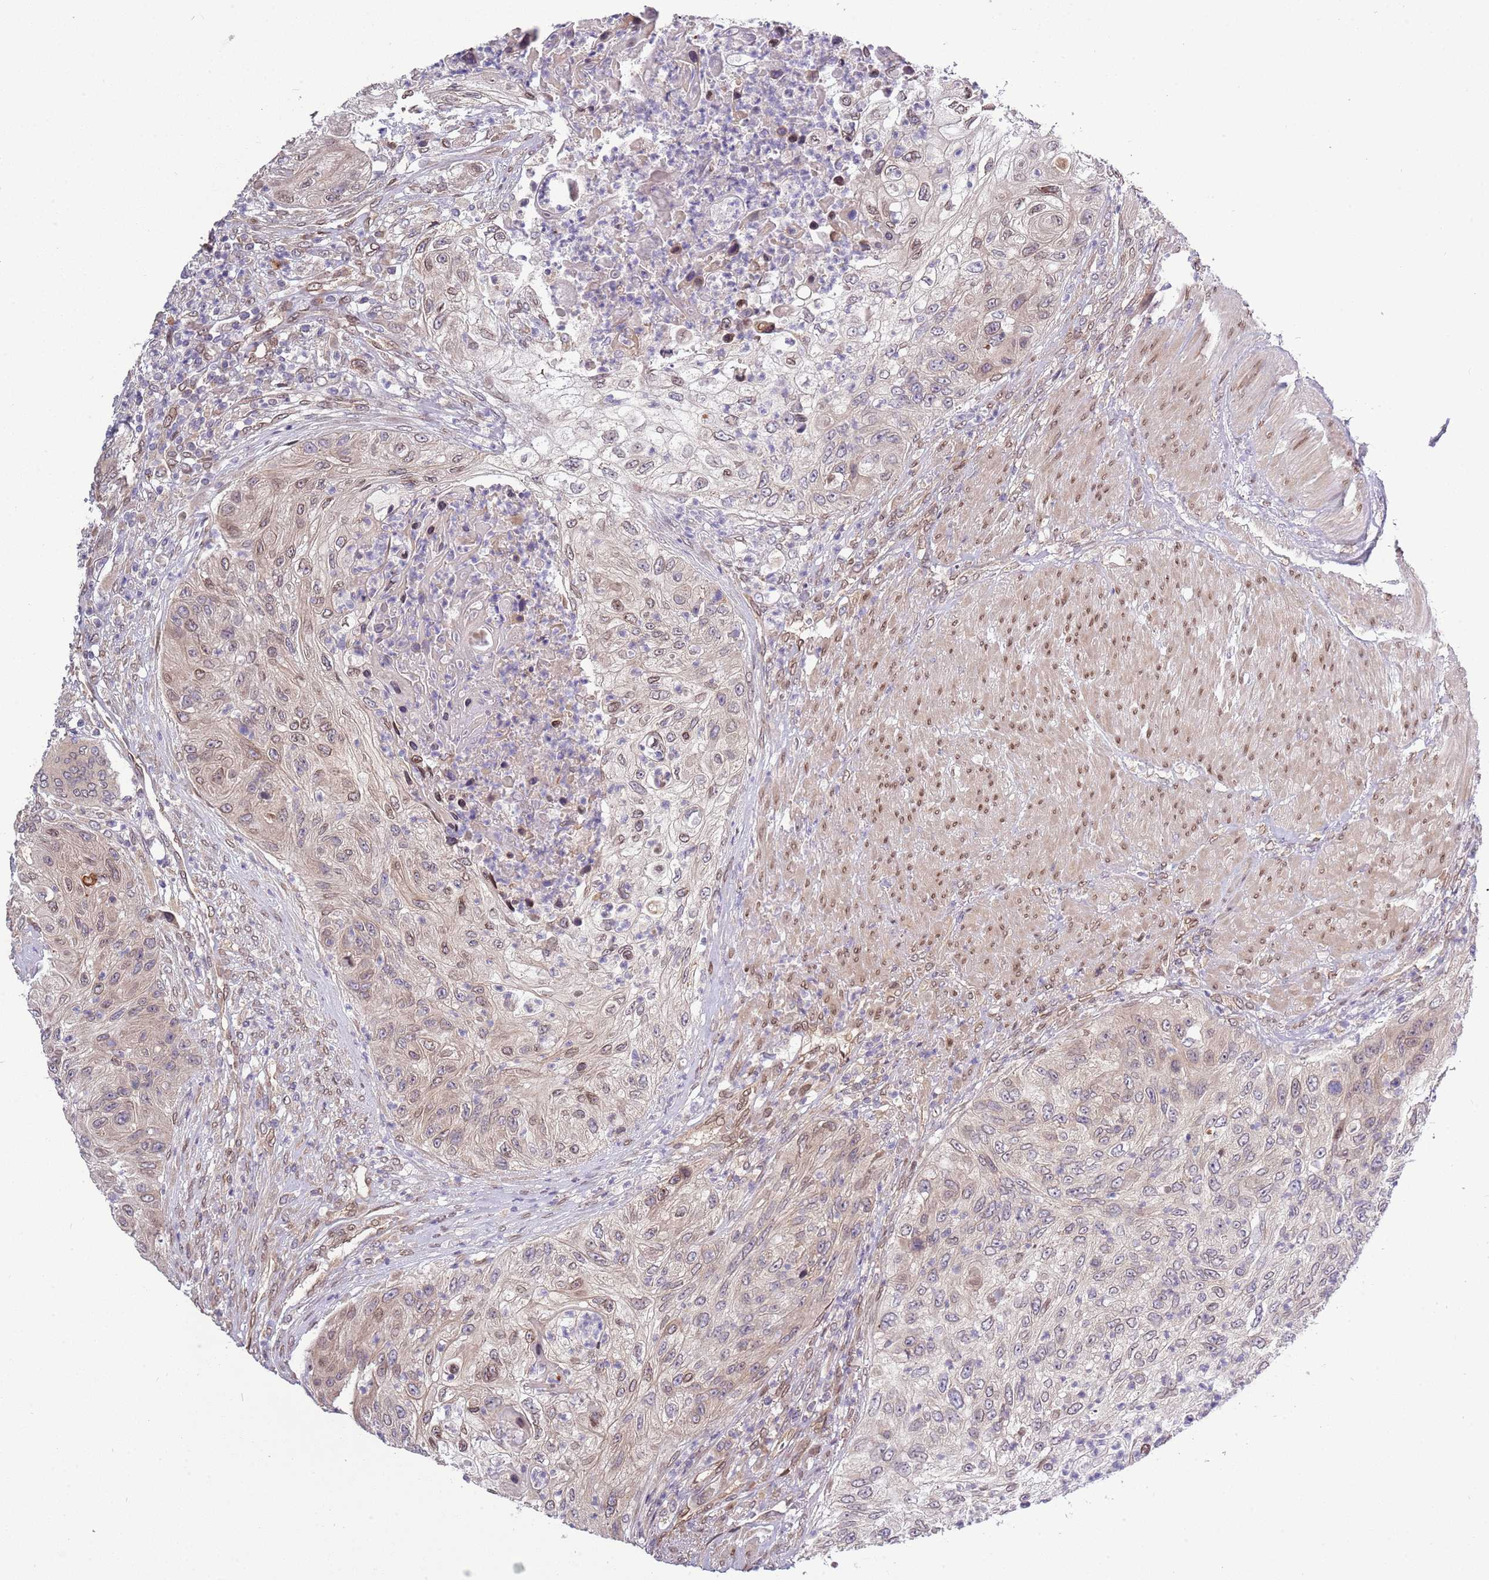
{"staining": {"intensity": "weak", "quantity": "25%-75%", "location": "nuclear"}, "tissue": "urothelial cancer", "cell_type": "Tumor cells", "image_type": "cancer", "snomed": [{"axis": "morphology", "description": "Urothelial carcinoma, High grade"}, {"axis": "topography", "description": "Urinary bladder"}], "caption": "Urothelial cancer stained with immunohistochemistry demonstrates weak nuclear expression in about 25%-75% of tumor cells. (Brightfield microscopy of DAB IHC at high magnification).", "gene": "ZNF665", "patient": {"sex": "female", "age": 60}}